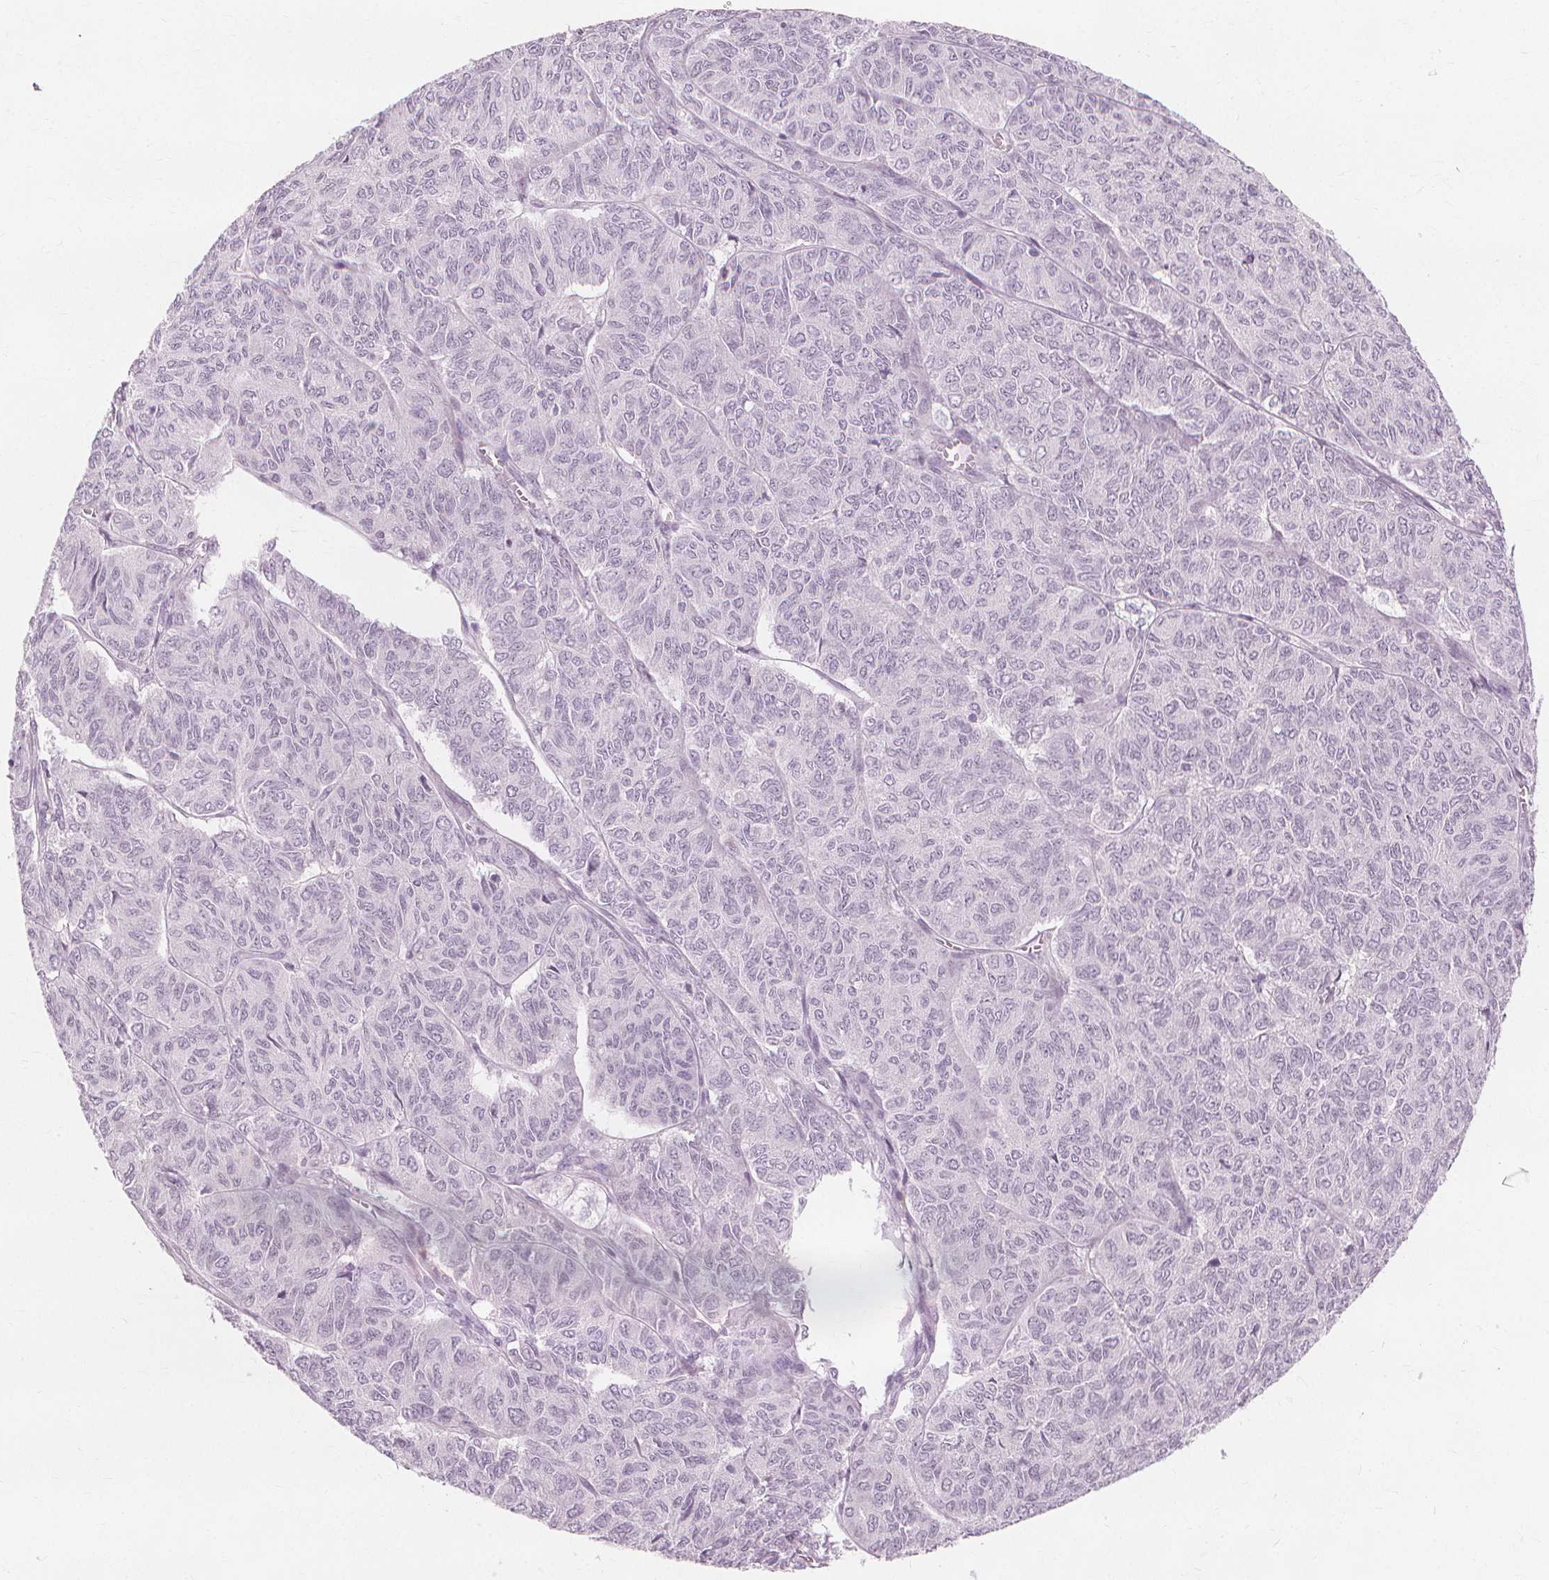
{"staining": {"intensity": "negative", "quantity": "none", "location": "none"}, "tissue": "ovarian cancer", "cell_type": "Tumor cells", "image_type": "cancer", "snomed": [{"axis": "morphology", "description": "Carcinoma, endometroid"}, {"axis": "topography", "description": "Ovary"}], "caption": "An immunohistochemistry (IHC) histopathology image of ovarian endometroid carcinoma is shown. There is no staining in tumor cells of ovarian endometroid carcinoma.", "gene": "TFF1", "patient": {"sex": "female", "age": 80}}